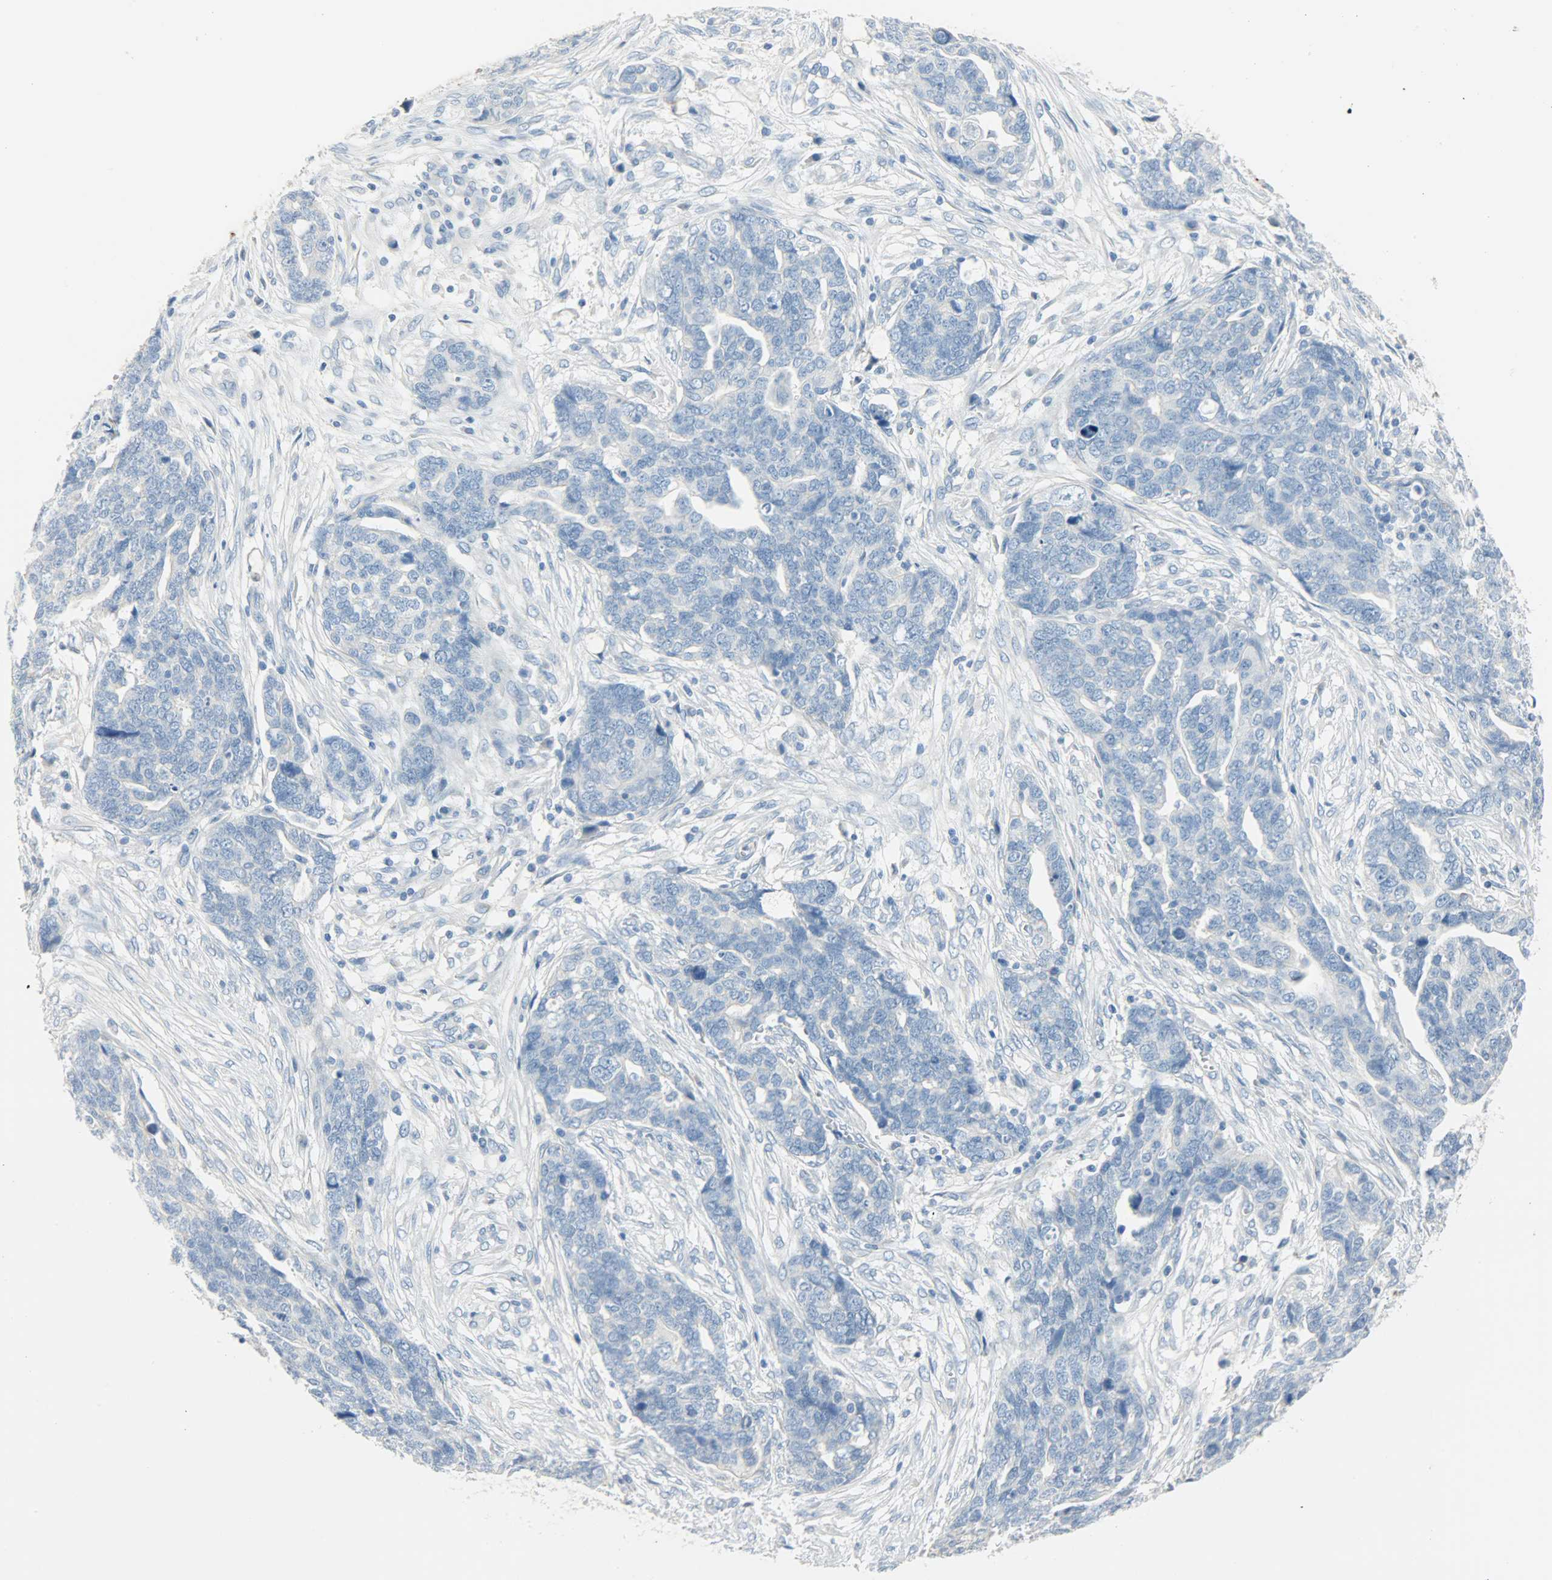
{"staining": {"intensity": "negative", "quantity": "none", "location": "none"}, "tissue": "ovarian cancer", "cell_type": "Tumor cells", "image_type": "cancer", "snomed": [{"axis": "morphology", "description": "Normal tissue, NOS"}, {"axis": "morphology", "description": "Cystadenocarcinoma, serous, NOS"}, {"axis": "topography", "description": "Fallopian tube"}, {"axis": "topography", "description": "Ovary"}], "caption": "A high-resolution micrograph shows IHC staining of ovarian cancer, which exhibits no significant expression in tumor cells. Nuclei are stained in blue.", "gene": "PROM1", "patient": {"sex": "female", "age": 56}}